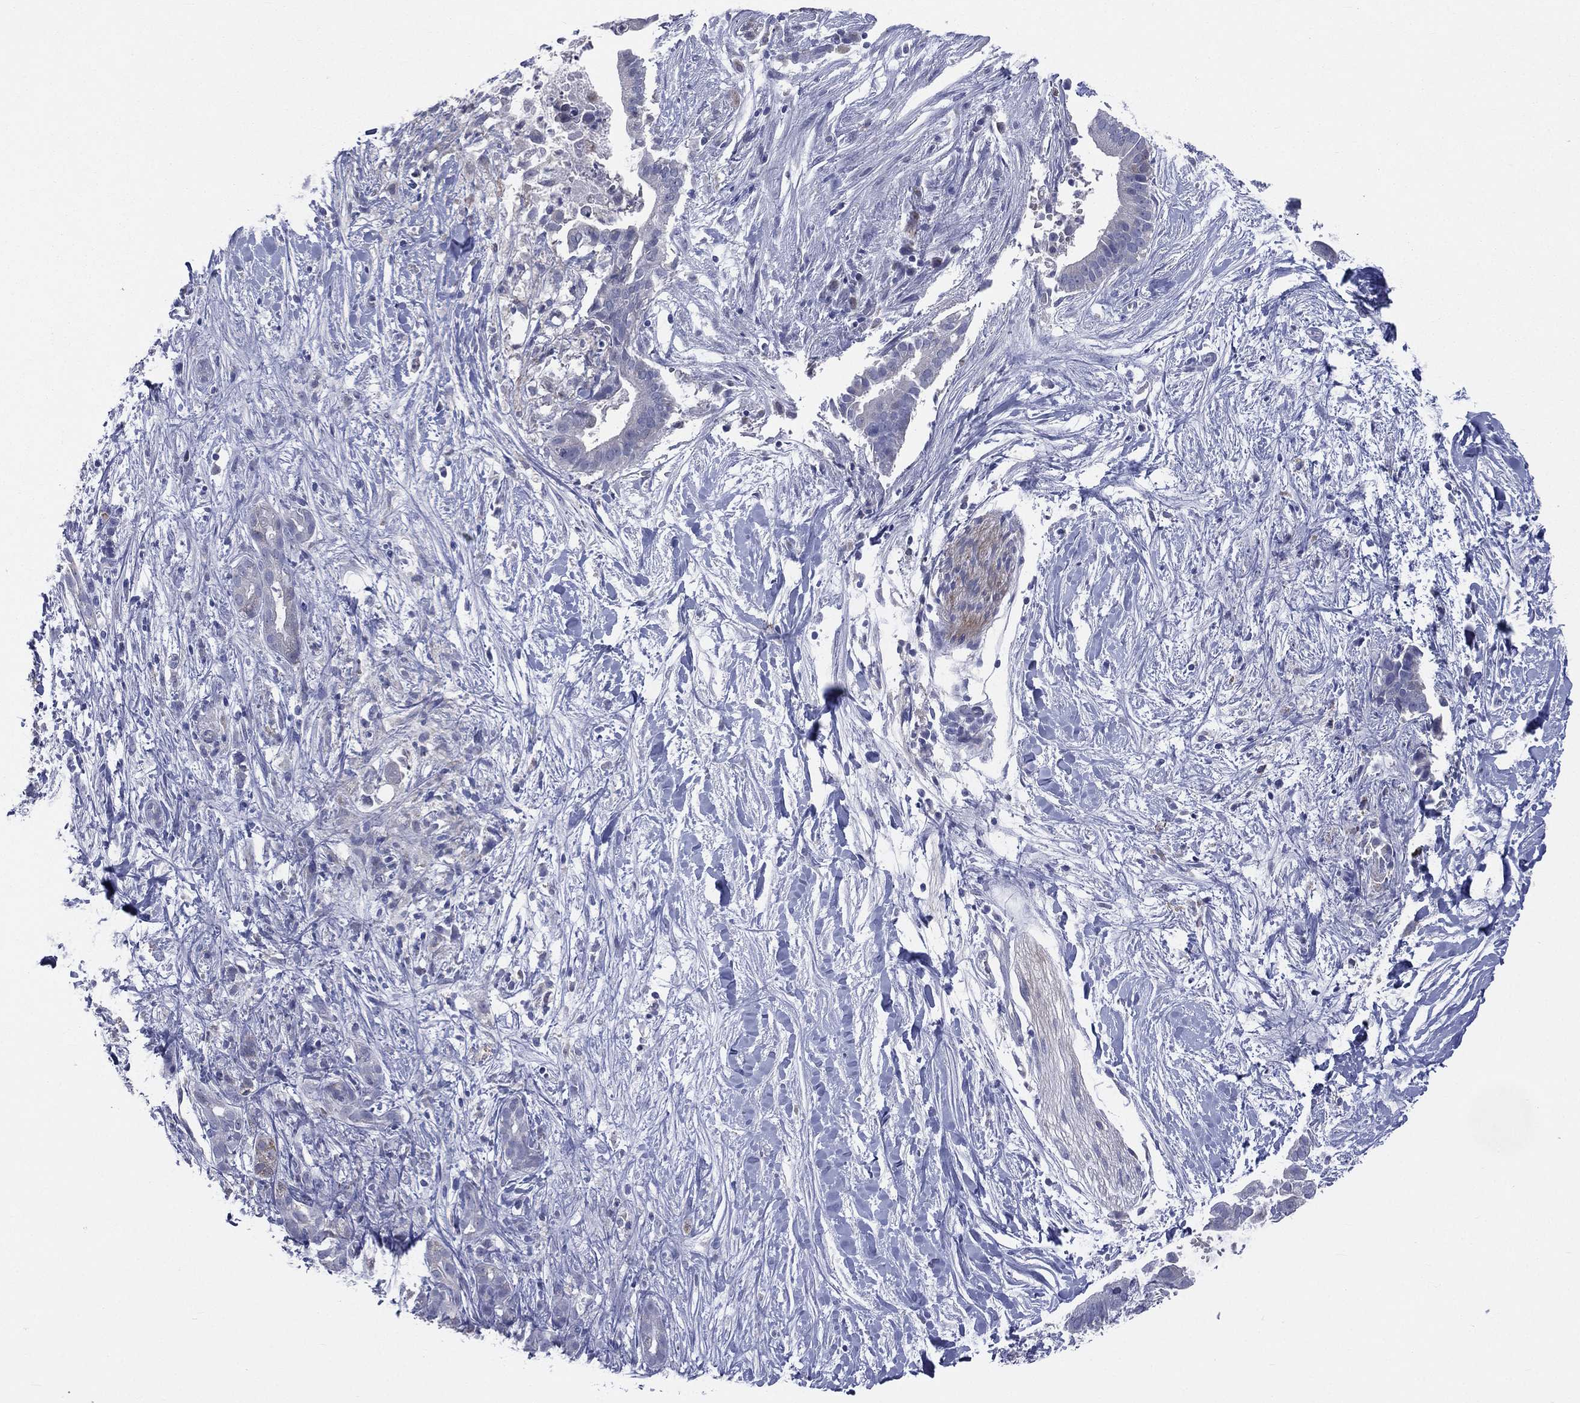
{"staining": {"intensity": "negative", "quantity": "none", "location": "none"}, "tissue": "pancreatic cancer", "cell_type": "Tumor cells", "image_type": "cancer", "snomed": [{"axis": "morphology", "description": "Adenocarcinoma, NOS"}, {"axis": "topography", "description": "Pancreas"}], "caption": "The histopathology image exhibits no staining of tumor cells in pancreatic cancer.", "gene": "AKAP3", "patient": {"sex": "male", "age": 61}}